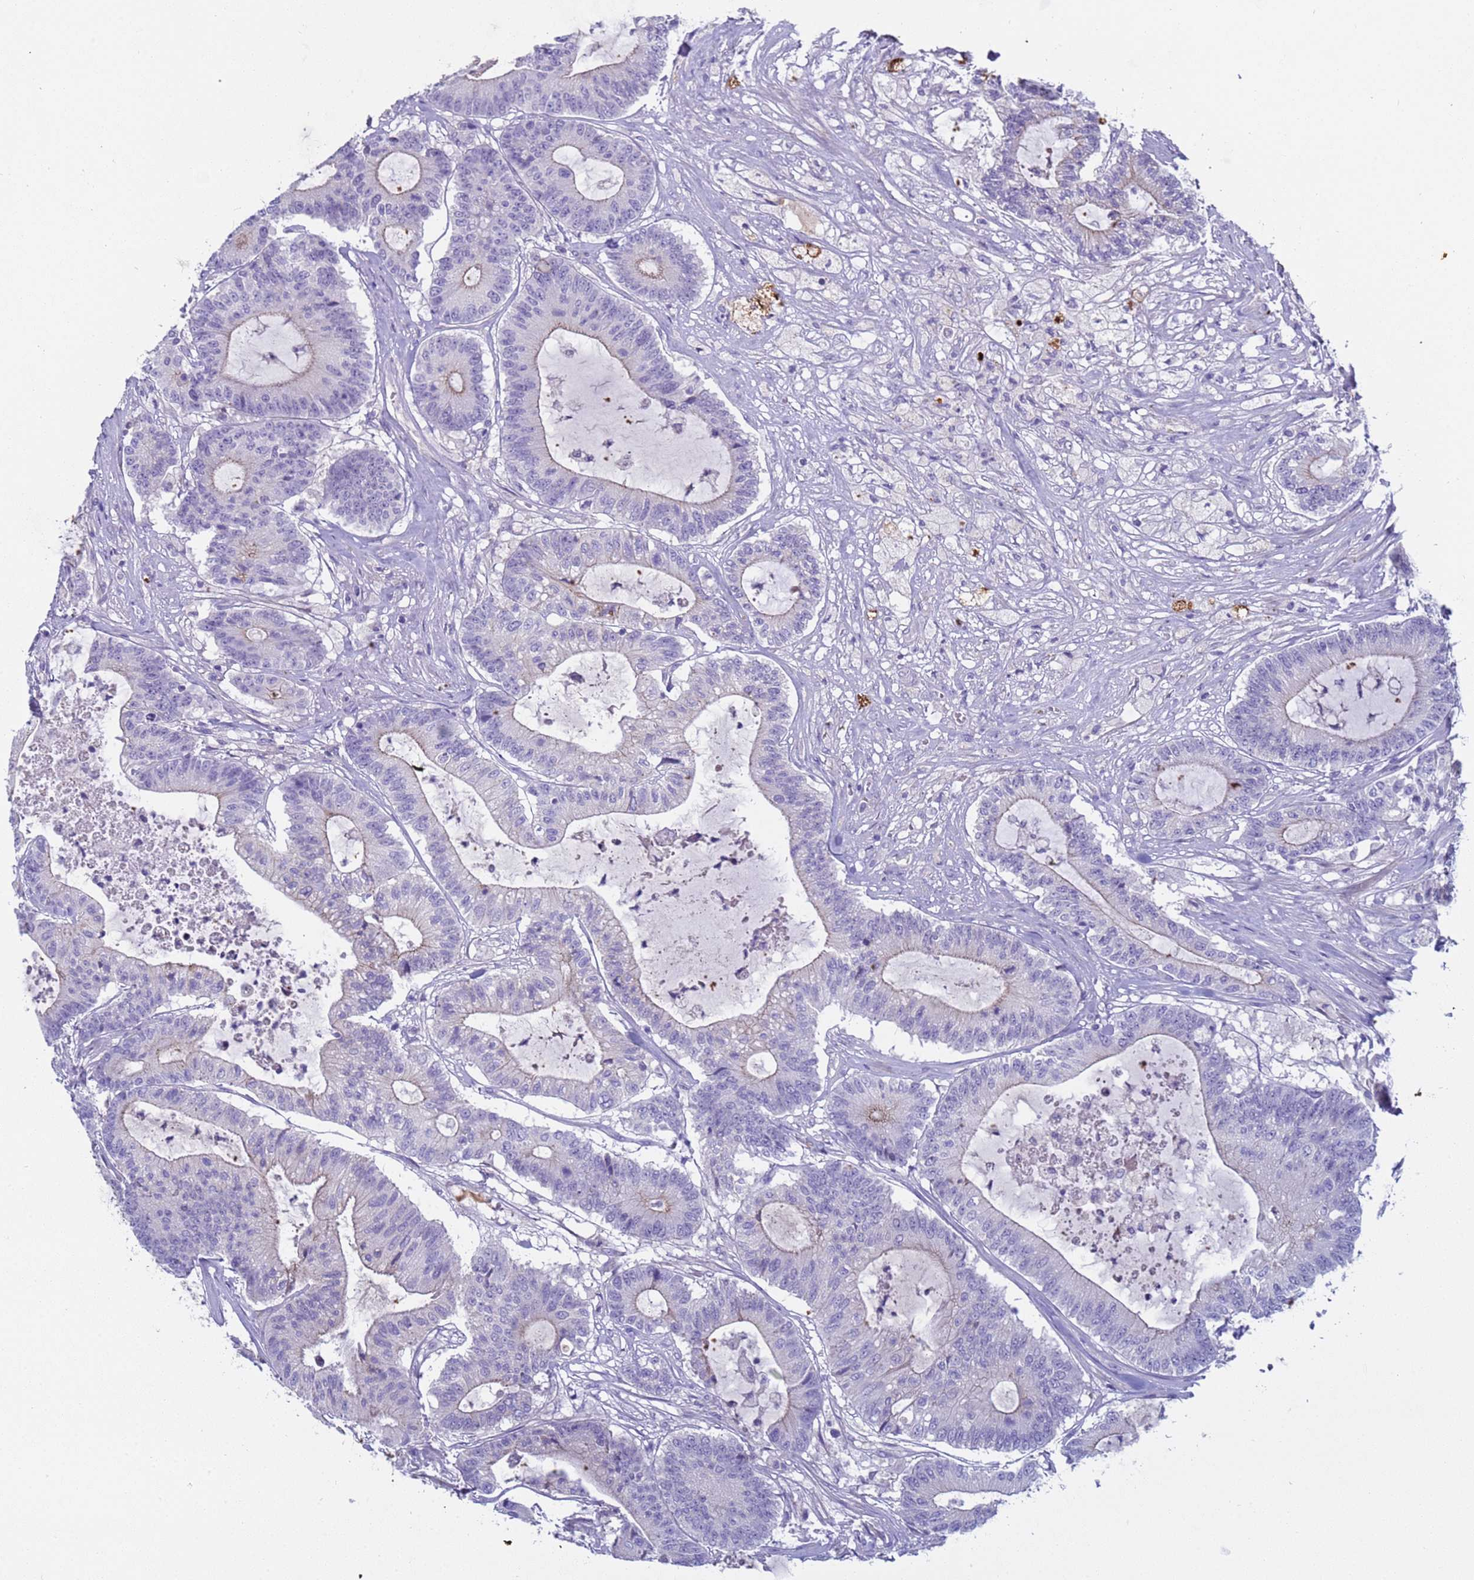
{"staining": {"intensity": "negative", "quantity": "none", "location": "none"}, "tissue": "colorectal cancer", "cell_type": "Tumor cells", "image_type": "cancer", "snomed": [{"axis": "morphology", "description": "Adenocarcinoma, NOS"}, {"axis": "topography", "description": "Colon"}], "caption": "This is an IHC histopathology image of human colorectal cancer. There is no positivity in tumor cells.", "gene": "C4orf46", "patient": {"sex": "female", "age": 84}}